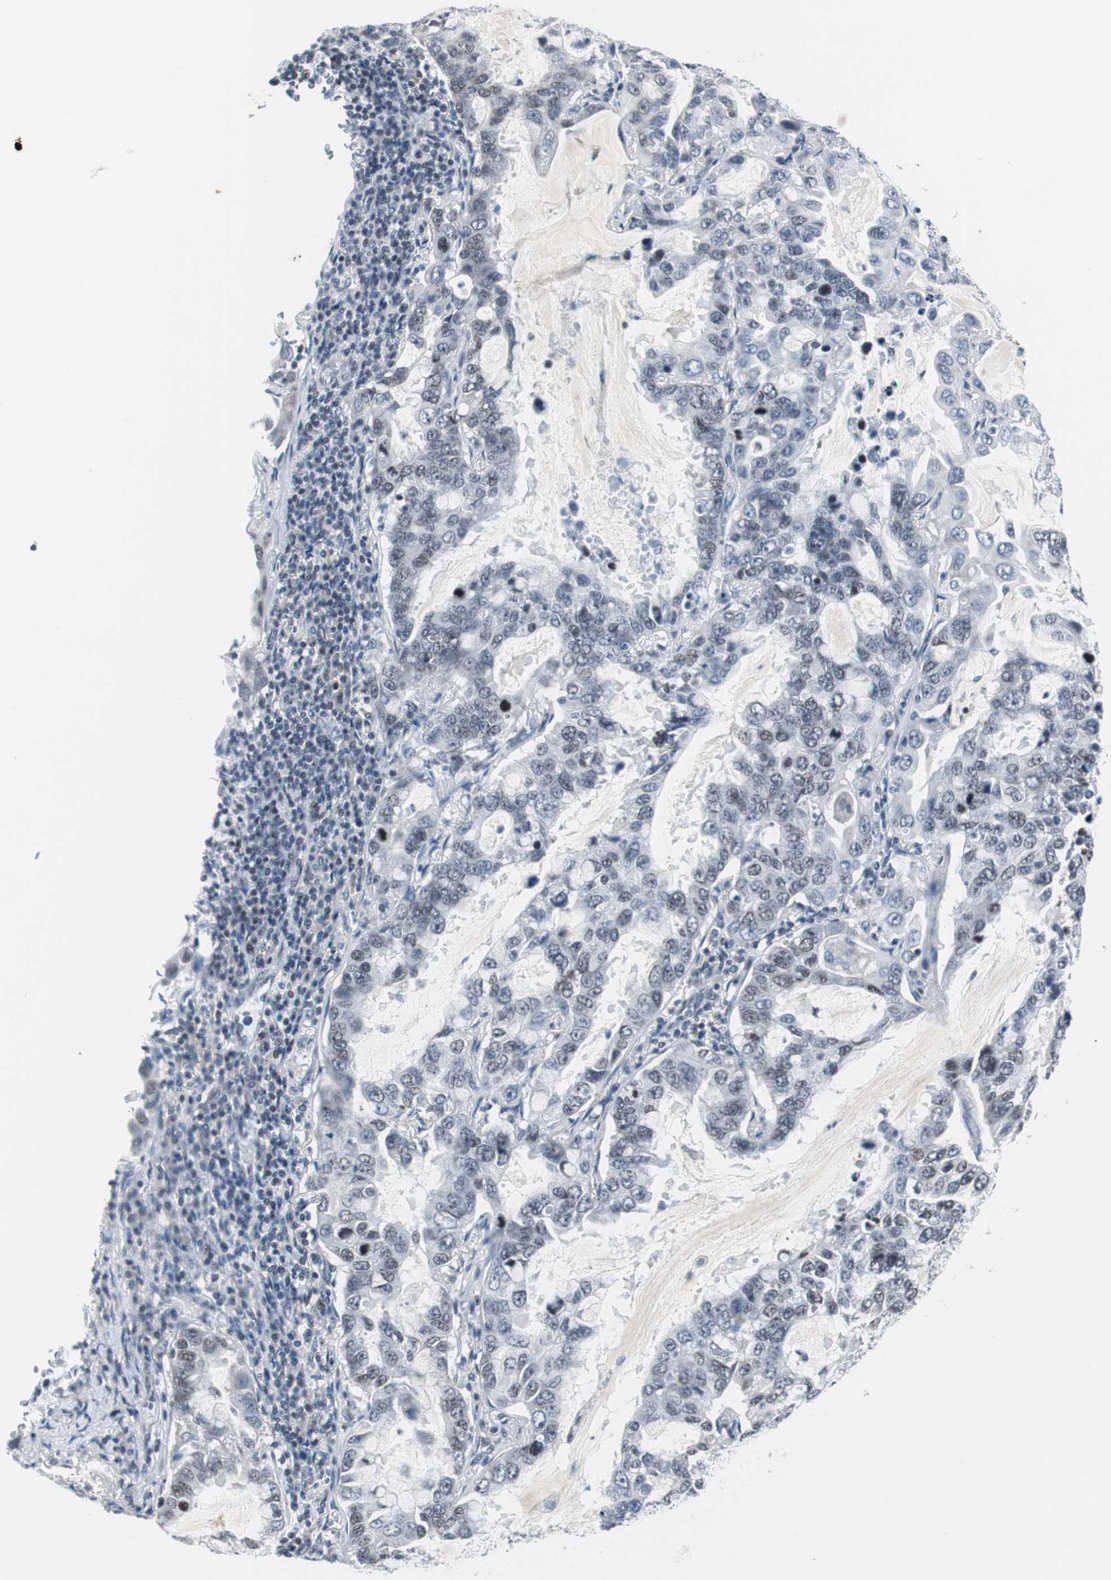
{"staining": {"intensity": "weak", "quantity": "25%-75%", "location": "nuclear"}, "tissue": "lung cancer", "cell_type": "Tumor cells", "image_type": "cancer", "snomed": [{"axis": "morphology", "description": "Adenocarcinoma, NOS"}, {"axis": "topography", "description": "Lung"}], "caption": "Weak nuclear expression for a protein is seen in approximately 25%-75% of tumor cells of adenocarcinoma (lung) using immunohistochemistry.", "gene": "MTA1", "patient": {"sex": "male", "age": 64}}